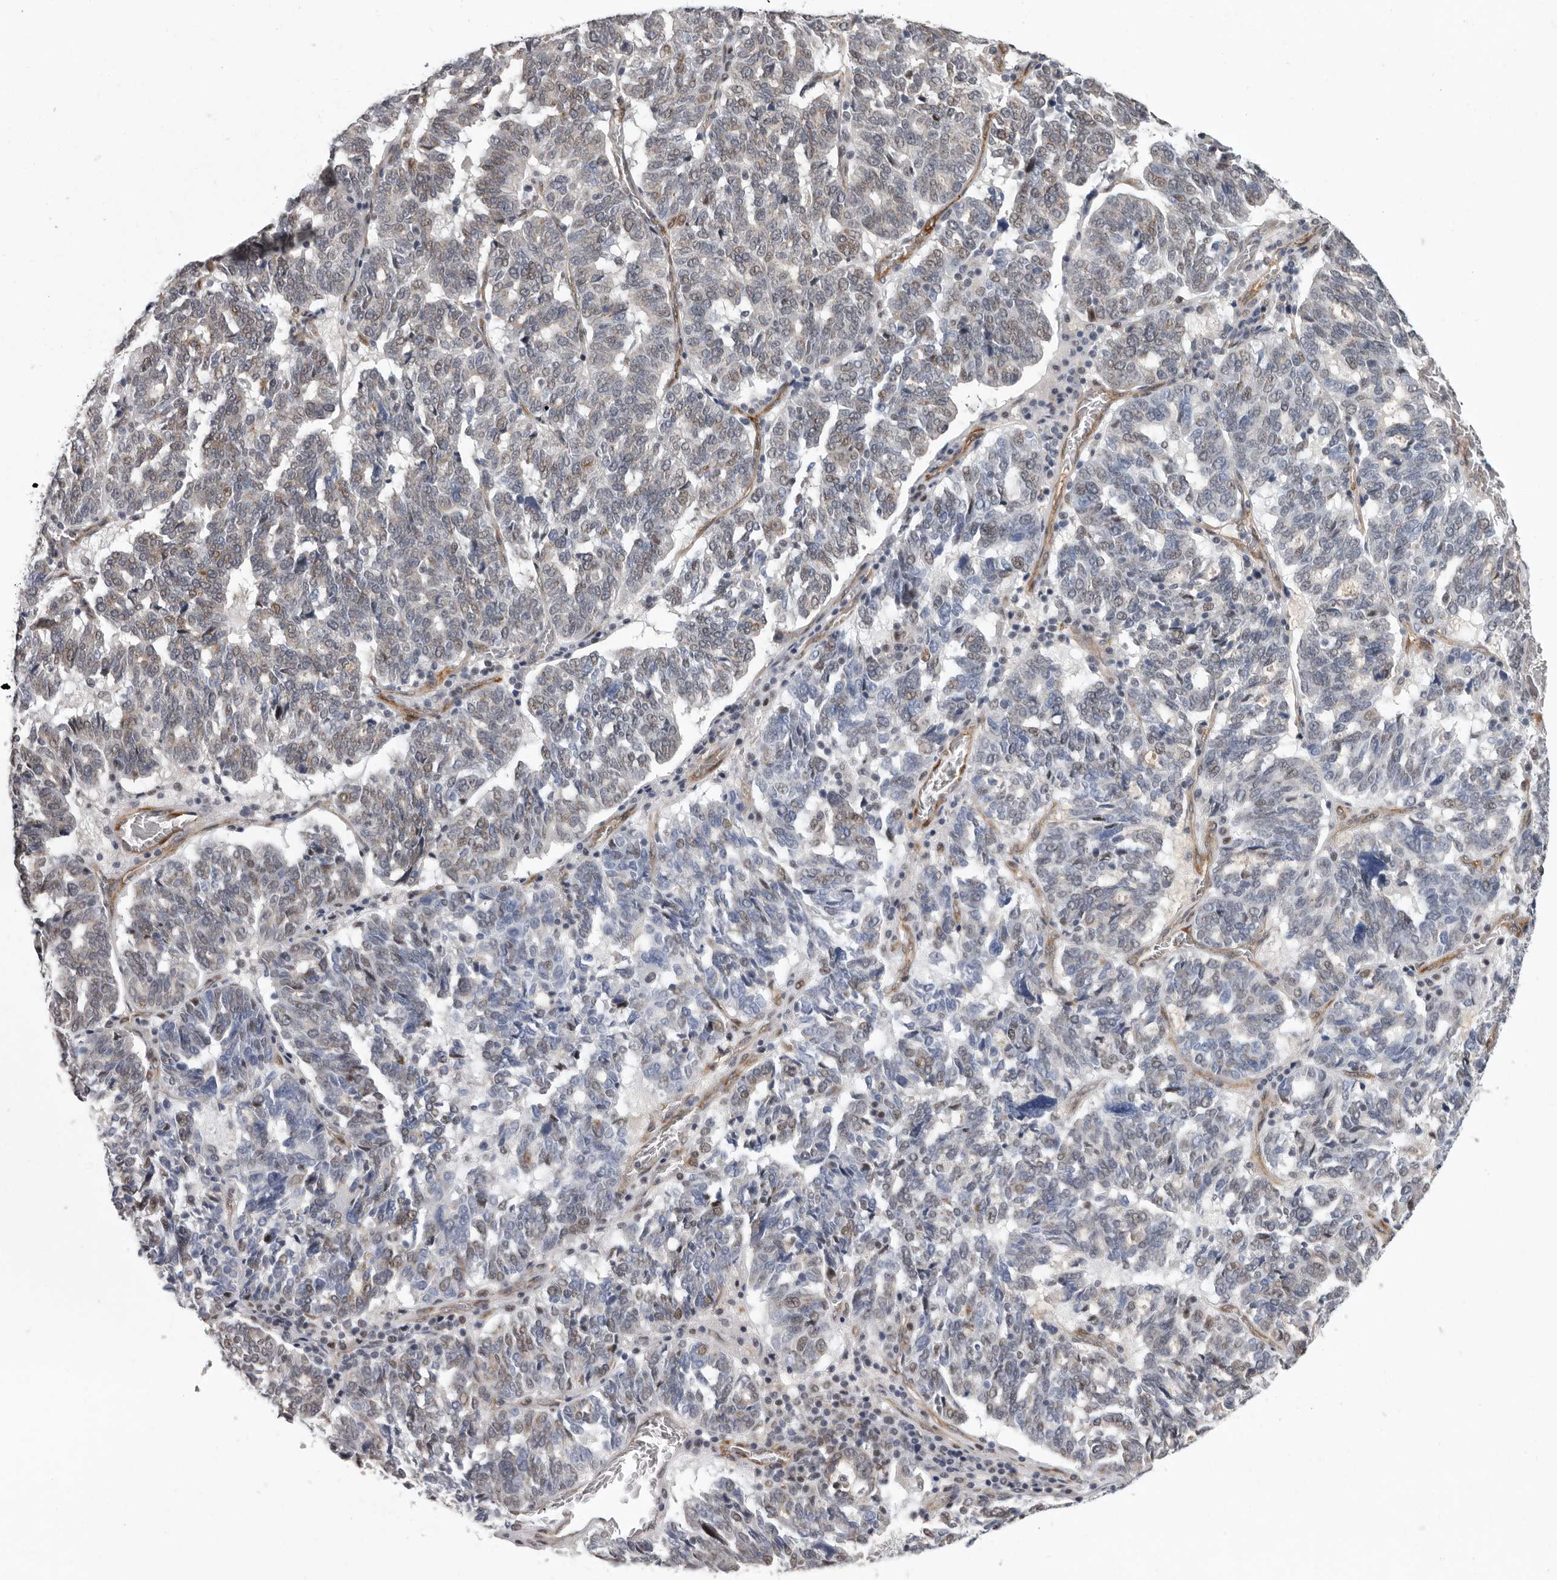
{"staining": {"intensity": "weak", "quantity": "<25%", "location": "cytoplasmic/membranous"}, "tissue": "ovarian cancer", "cell_type": "Tumor cells", "image_type": "cancer", "snomed": [{"axis": "morphology", "description": "Cystadenocarcinoma, serous, NOS"}, {"axis": "topography", "description": "Ovary"}], "caption": "This is a micrograph of immunohistochemistry staining of ovarian cancer, which shows no staining in tumor cells.", "gene": "RALGPS2", "patient": {"sex": "female", "age": 59}}